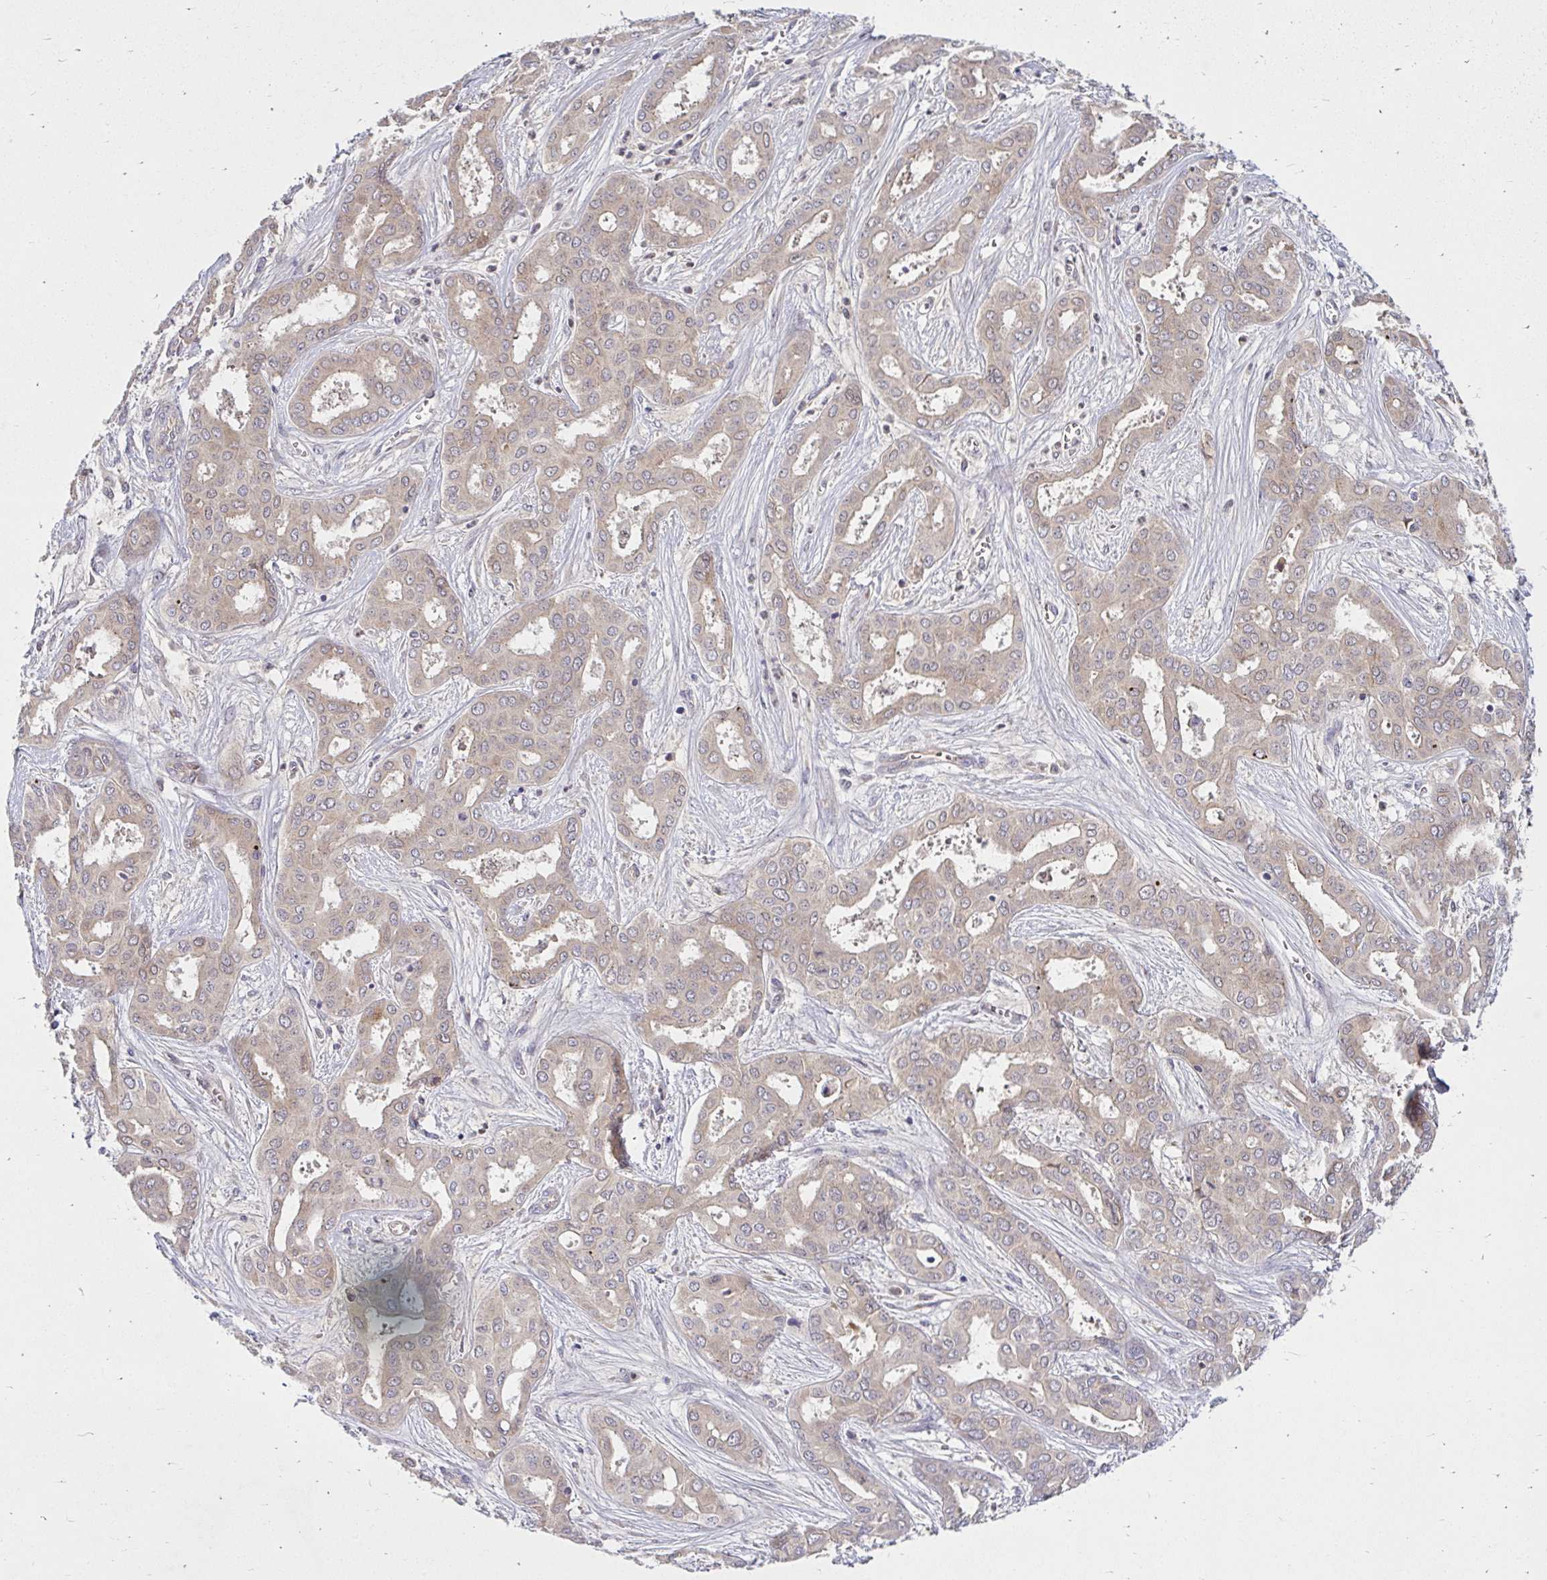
{"staining": {"intensity": "negative", "quantity": "none", "location": "none"}, "tissue": "liver cancer", "cell_type": "Tumor cells", "image_type": "cancer", "snomed": [{"axis": "morphology", "description": "Cholangiocarcinoma"}, {"axis": "topography", "description": "Liver"}], "caption": "High power microscopy image of an immunohistochemistry micrograph of liver cancer (cholangiocarcinoma), revealing no significant positivity in tumor cells.", "gene": "ARHGEF37", "patient": {"sex": "female", "age": 64}}